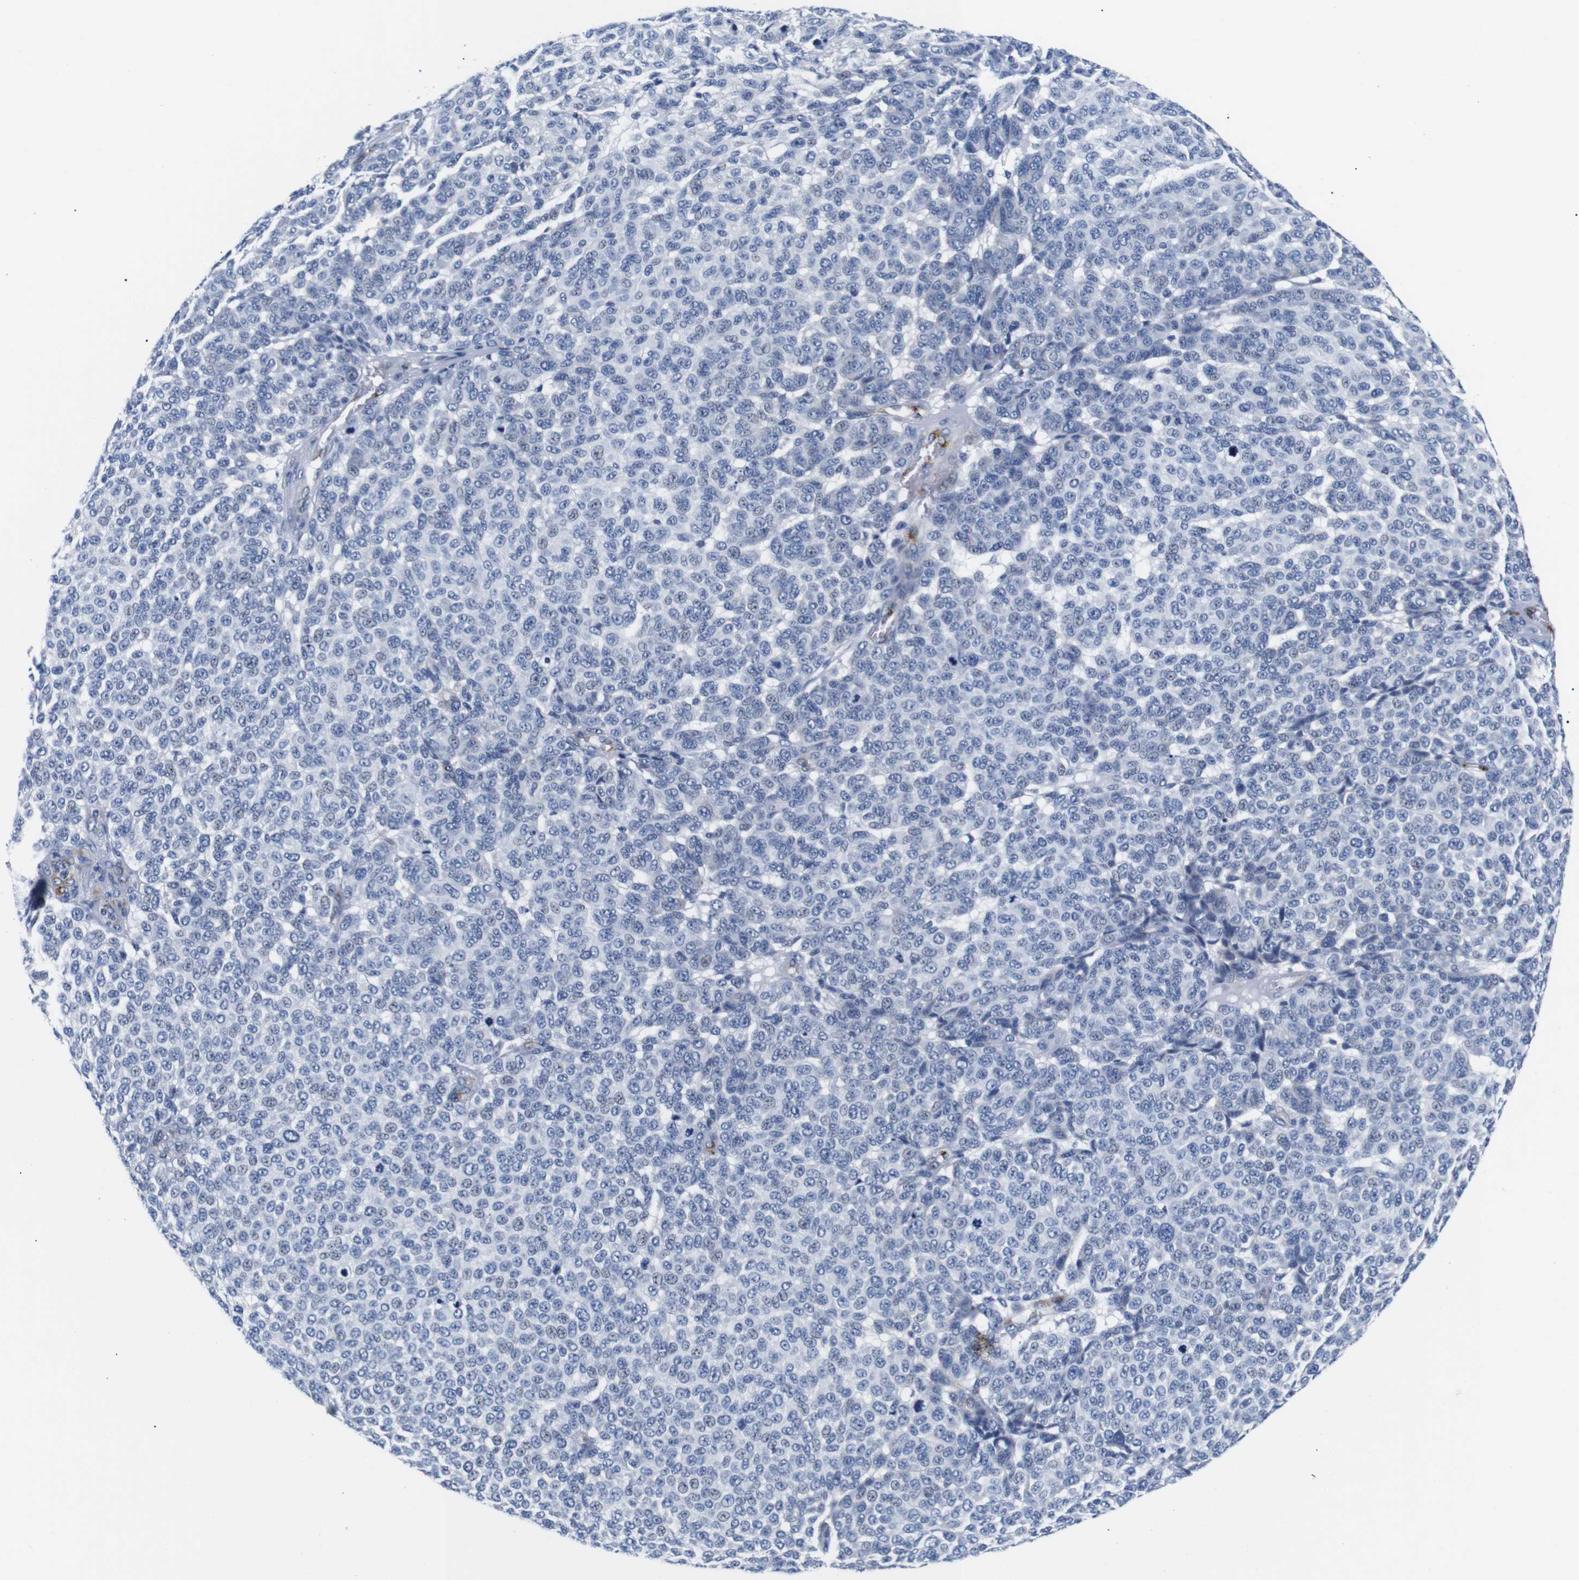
{"staining": {"intensity": "negative", "quantity": "none", "location": "none"}, "tissue": "melanoma", "cell_type": "Tumor cells", "image_type": "cancer", "snomed": [{"axis": "morphology", "description": "Malignant melanoma, NOS"}, {"axis": "topography", "description": "Skin"}], "caption": "A high-resolution image shows IHC staining of melanoma, which exhibits no significant expression in tumor cells.", "gene": "MUC4", "patient": {"sex": "male", "age": 59}}